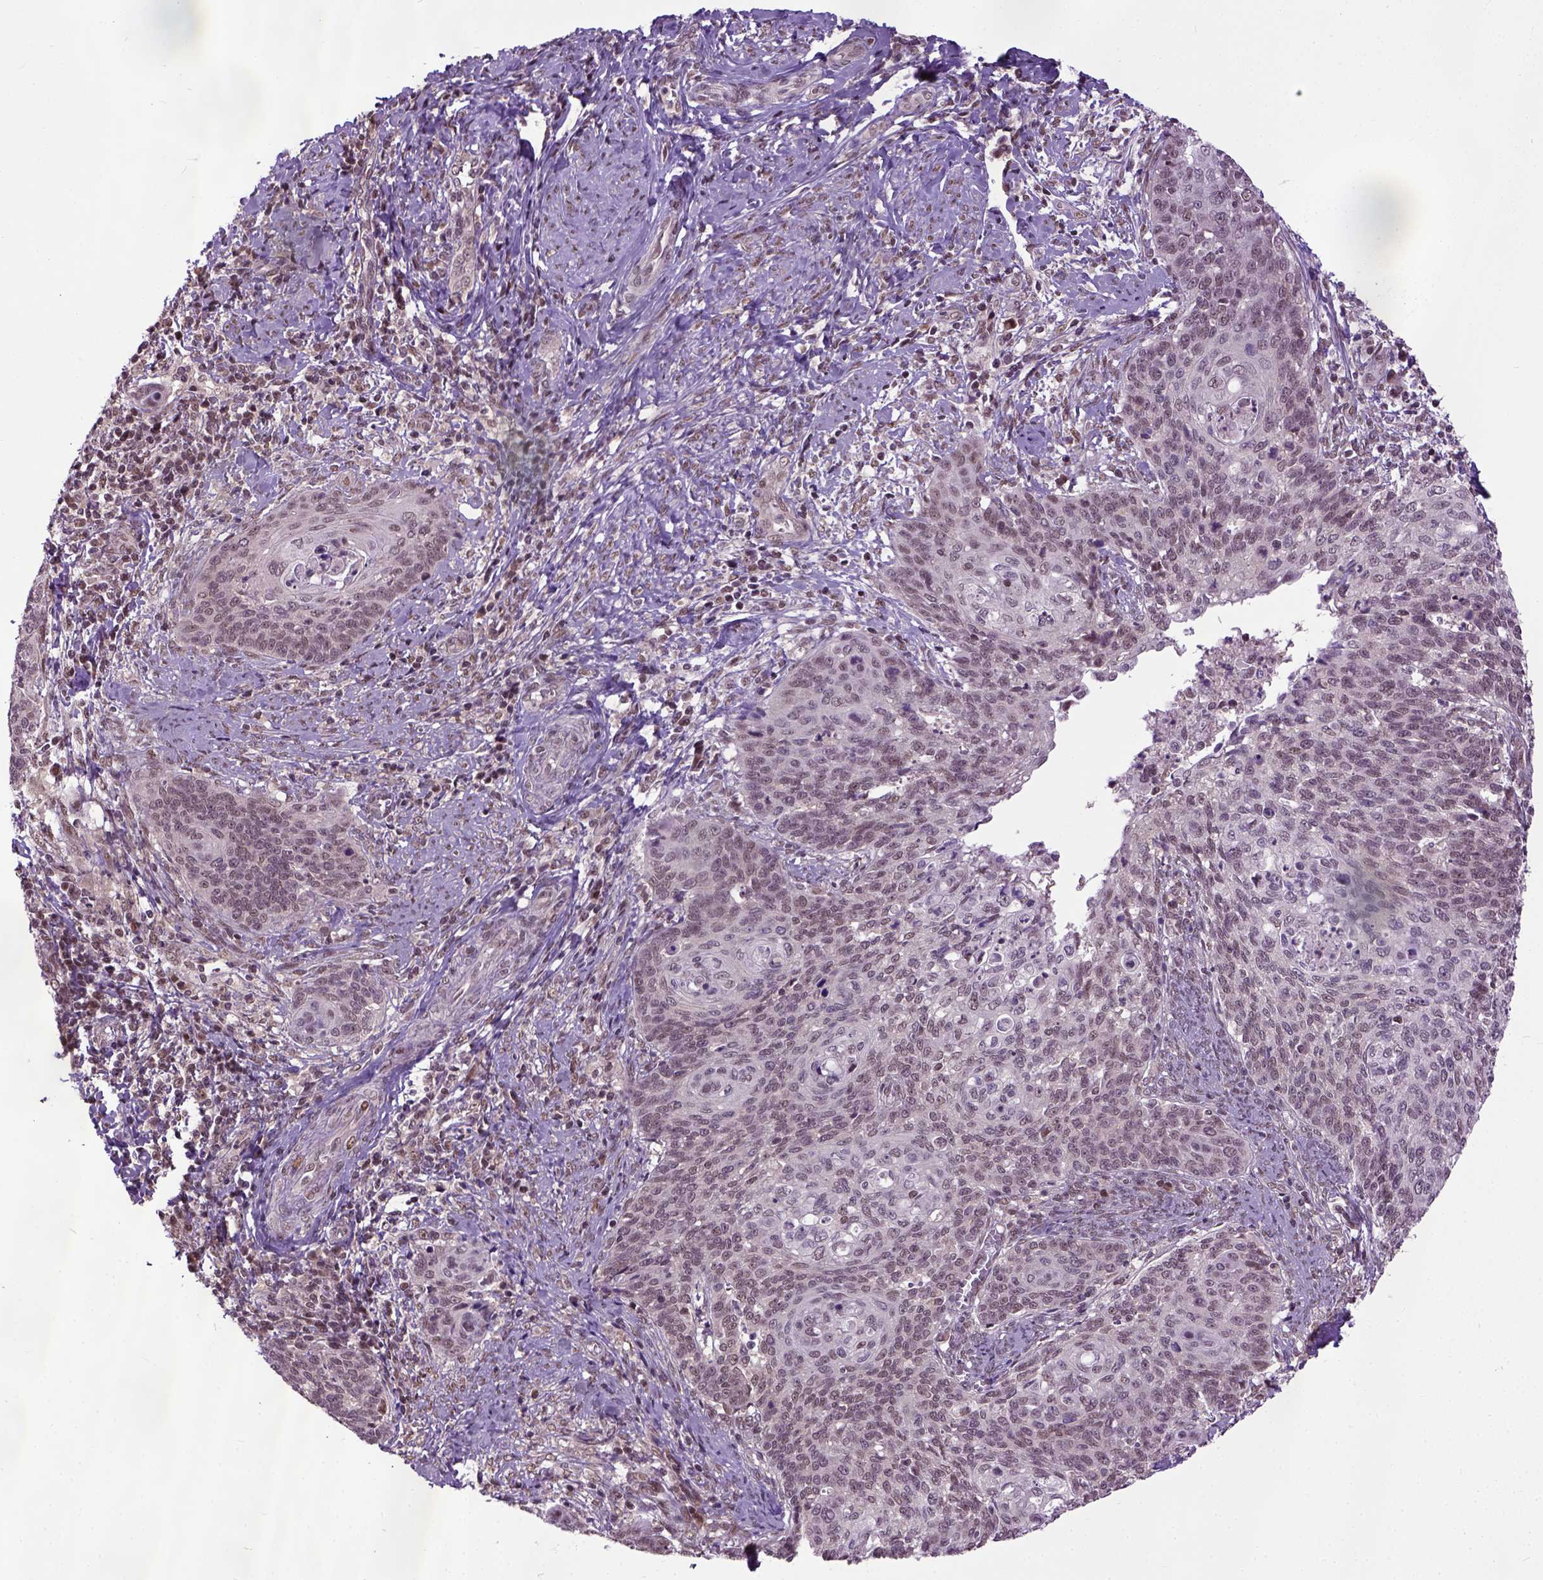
{"staining": {"intensity": "weak", "quantity": "25%-75%", "location": "nuclear"}, "tissue": "cervical cancer", "cell_type": "Tumor cells", "image_type": "cancer", "snomed": [{"axis": "morphology", "description": "Normal tissue, NOS"}, {"axis": "morphology", "description": "Squamous cell carcinoma, NOS"}, {"axis": "topography", "description": "Cervix"}], "caption": "A photomicrograph showing weak nuclear staining in about 25%-75% of tumor cells in cervical cancer (squamous cell carcinoma), as visualized by brown immunohistochemical staining.", "gene": "UBA3", "patient": {"sex": "female", "age": 39}}